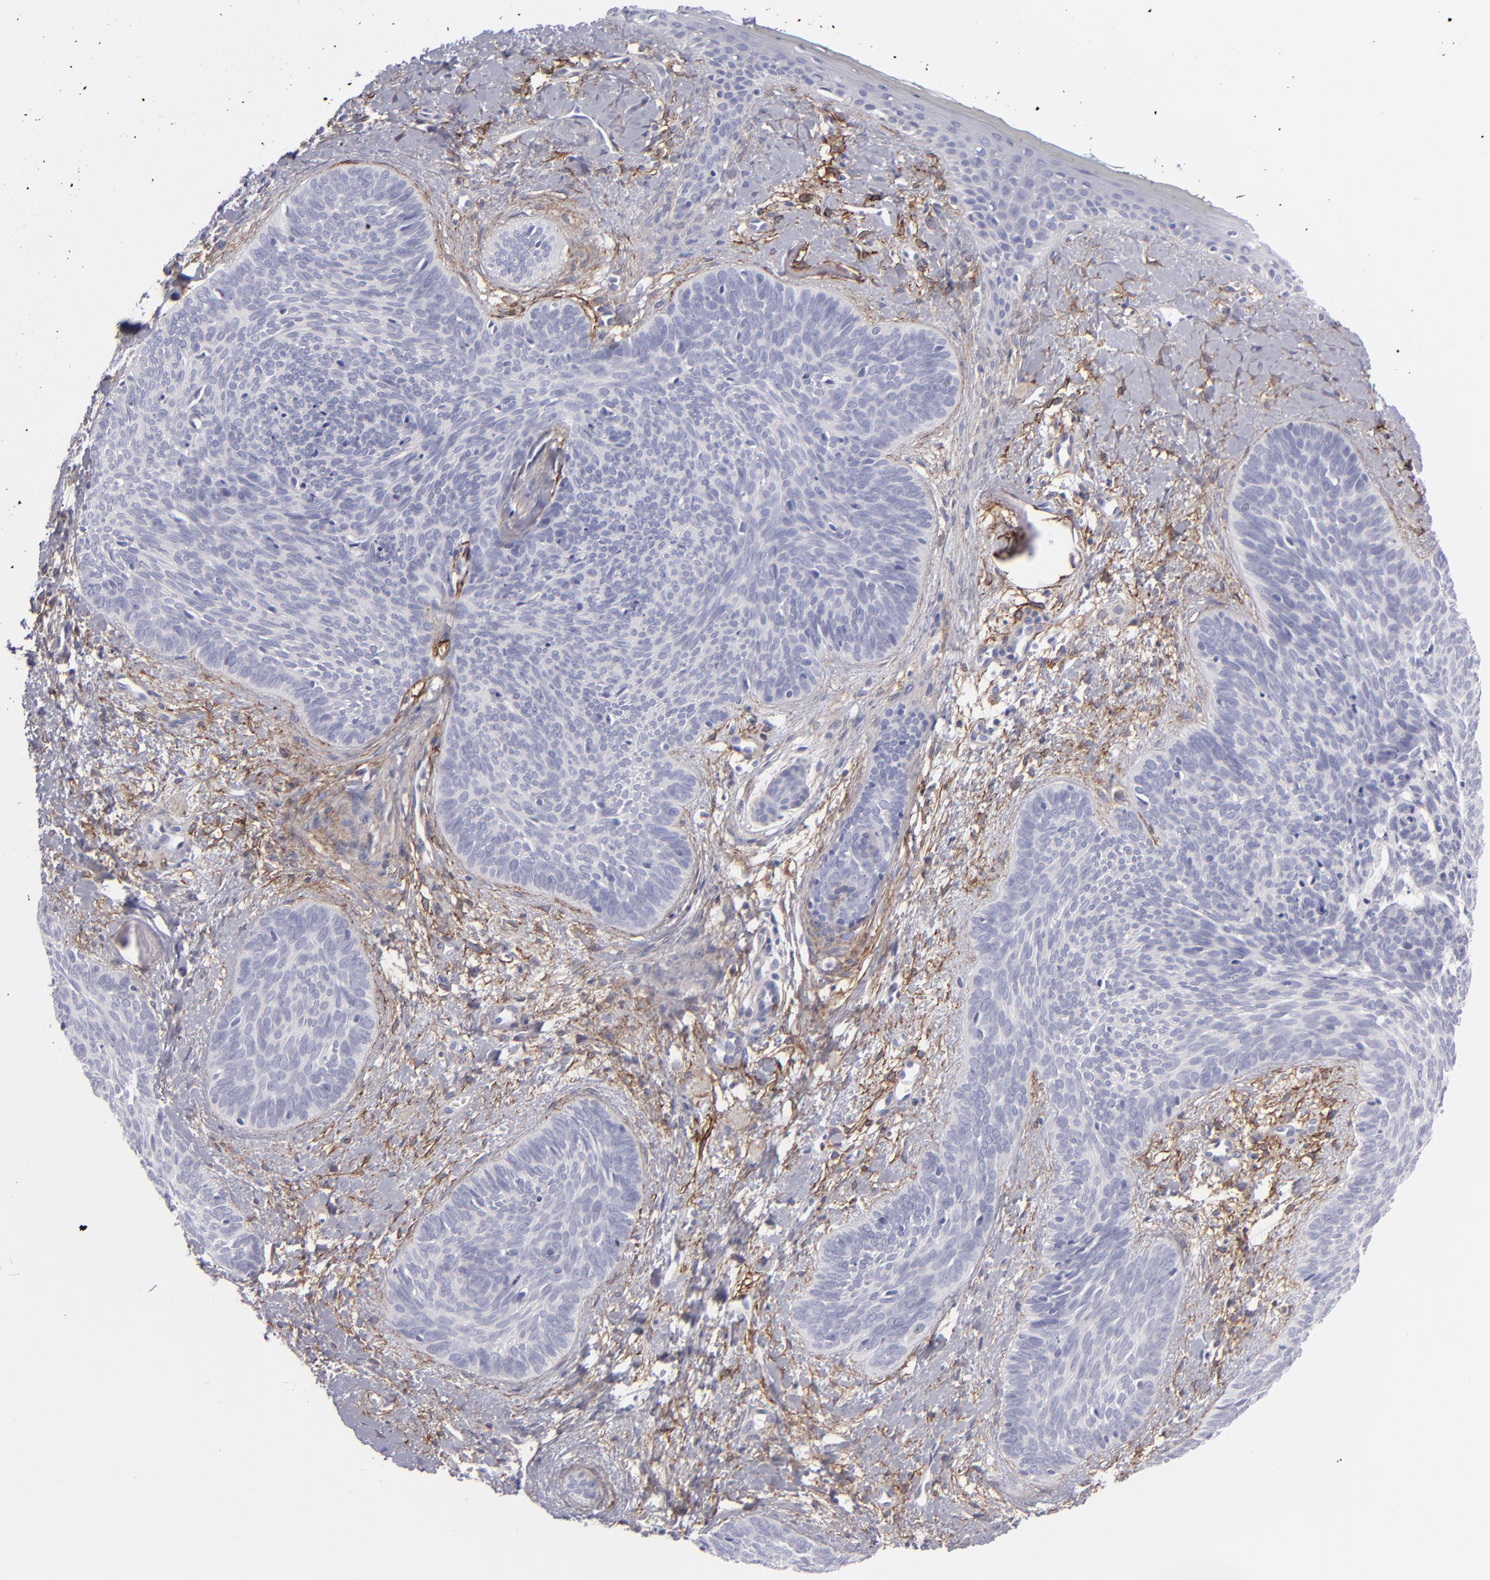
{"staining": {"intensity": "negative", "quantity": "none", "location": "none"}, "tissue": "skin cancer", "cell_type": "Tumor cells", "image_type": "cancer", "snomed": [{"axis": "morphology", "description": "Basal cell carcinoma"}, {"axis": "topography", "description": "Skin"}], "caption": "A high-resolution photomicrograph shows immunohistochemistry (IHC) staining of basal cell carcinoma (skin), which demonstrates no significant expression in tumor cells. The staining was performed using DAB (3,3'-diaminobenzidine) to visualize the protein expression in brown, while the nuclei were stained in blue with hematoxylin (Magnification: 20x).", "gene": "ANPEP", "patient": {"sex": "female", "age": 81}}